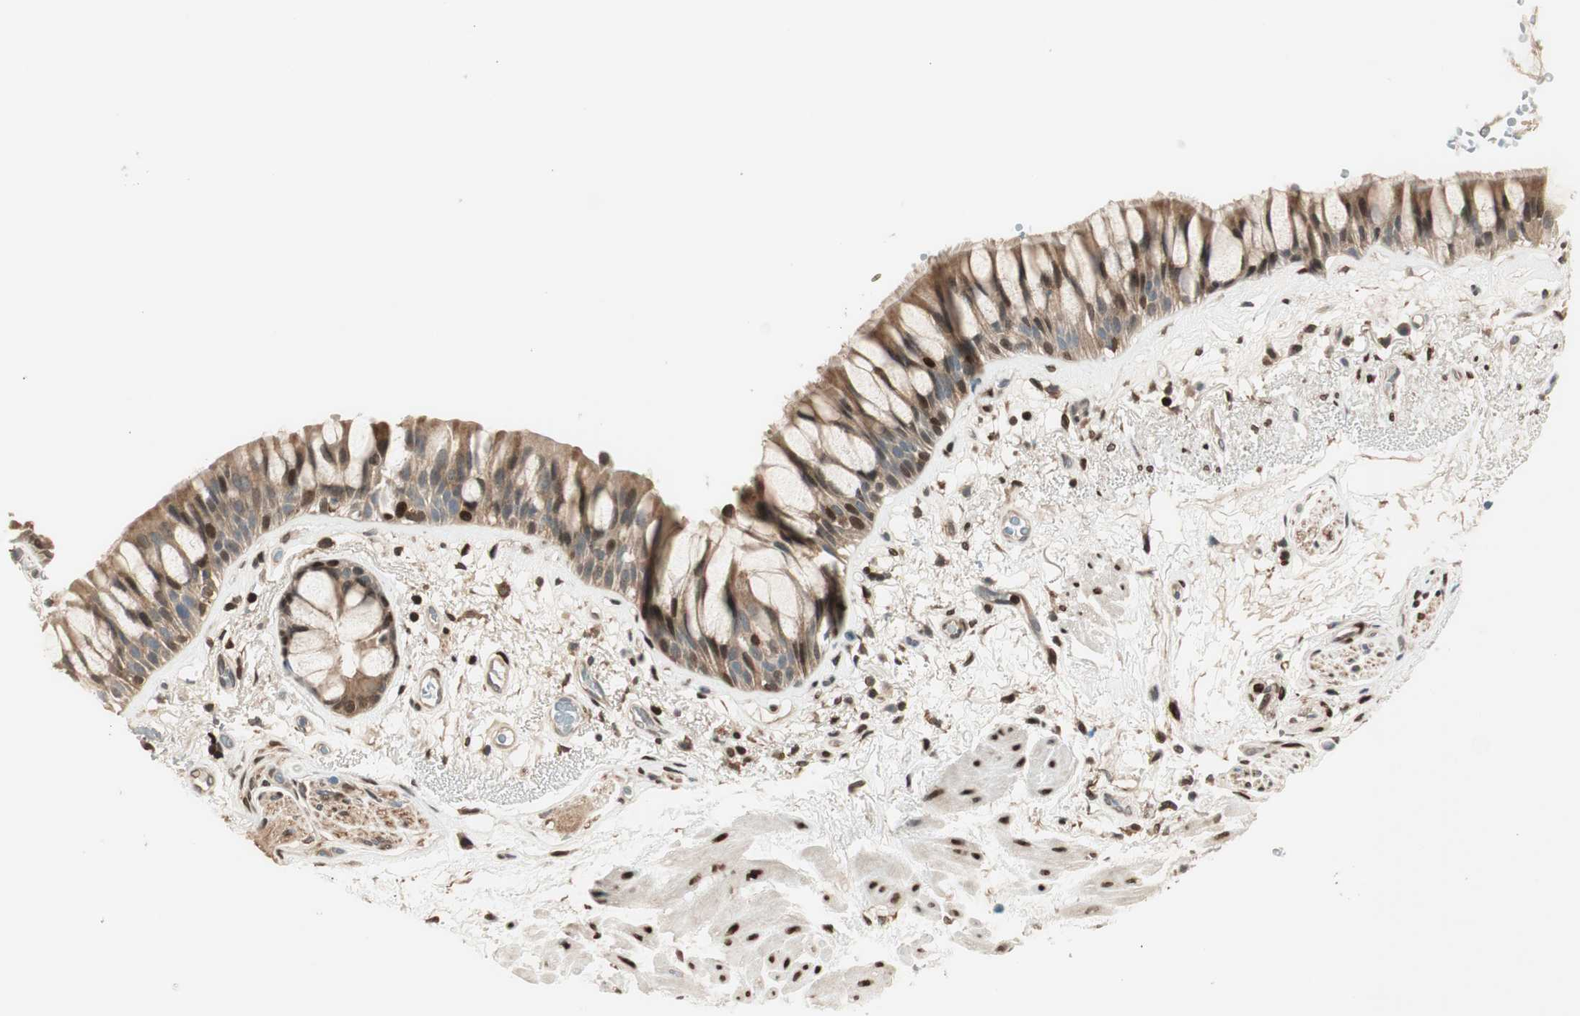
{"staining": {"intensity": "strong", "quantity": ">75%", "location": "cytoplasmic/membranous,nuclear"}, "tissue": "bronchus", "cell_type": "Respiratory epithelial cells", "image_type": "normal", "snomed": [{"axis": "morphology", "description": "Normal tissue, NOS"}, {"axis": "topography", "description": "Bronchus"}], "caption": "Brown immunohistochemical staining in benign human bronchus demonstrates strong cytoplasmic/membranous,nuclear staining in approximately >75% of respiratory epithelial cells. The staining was performed using DAB, with brown indicating positive protein expression. Nuclei are stained blue with hematoxylin.", "gene": "BIN1", "patient": {"sex": "male", "age": 66}}